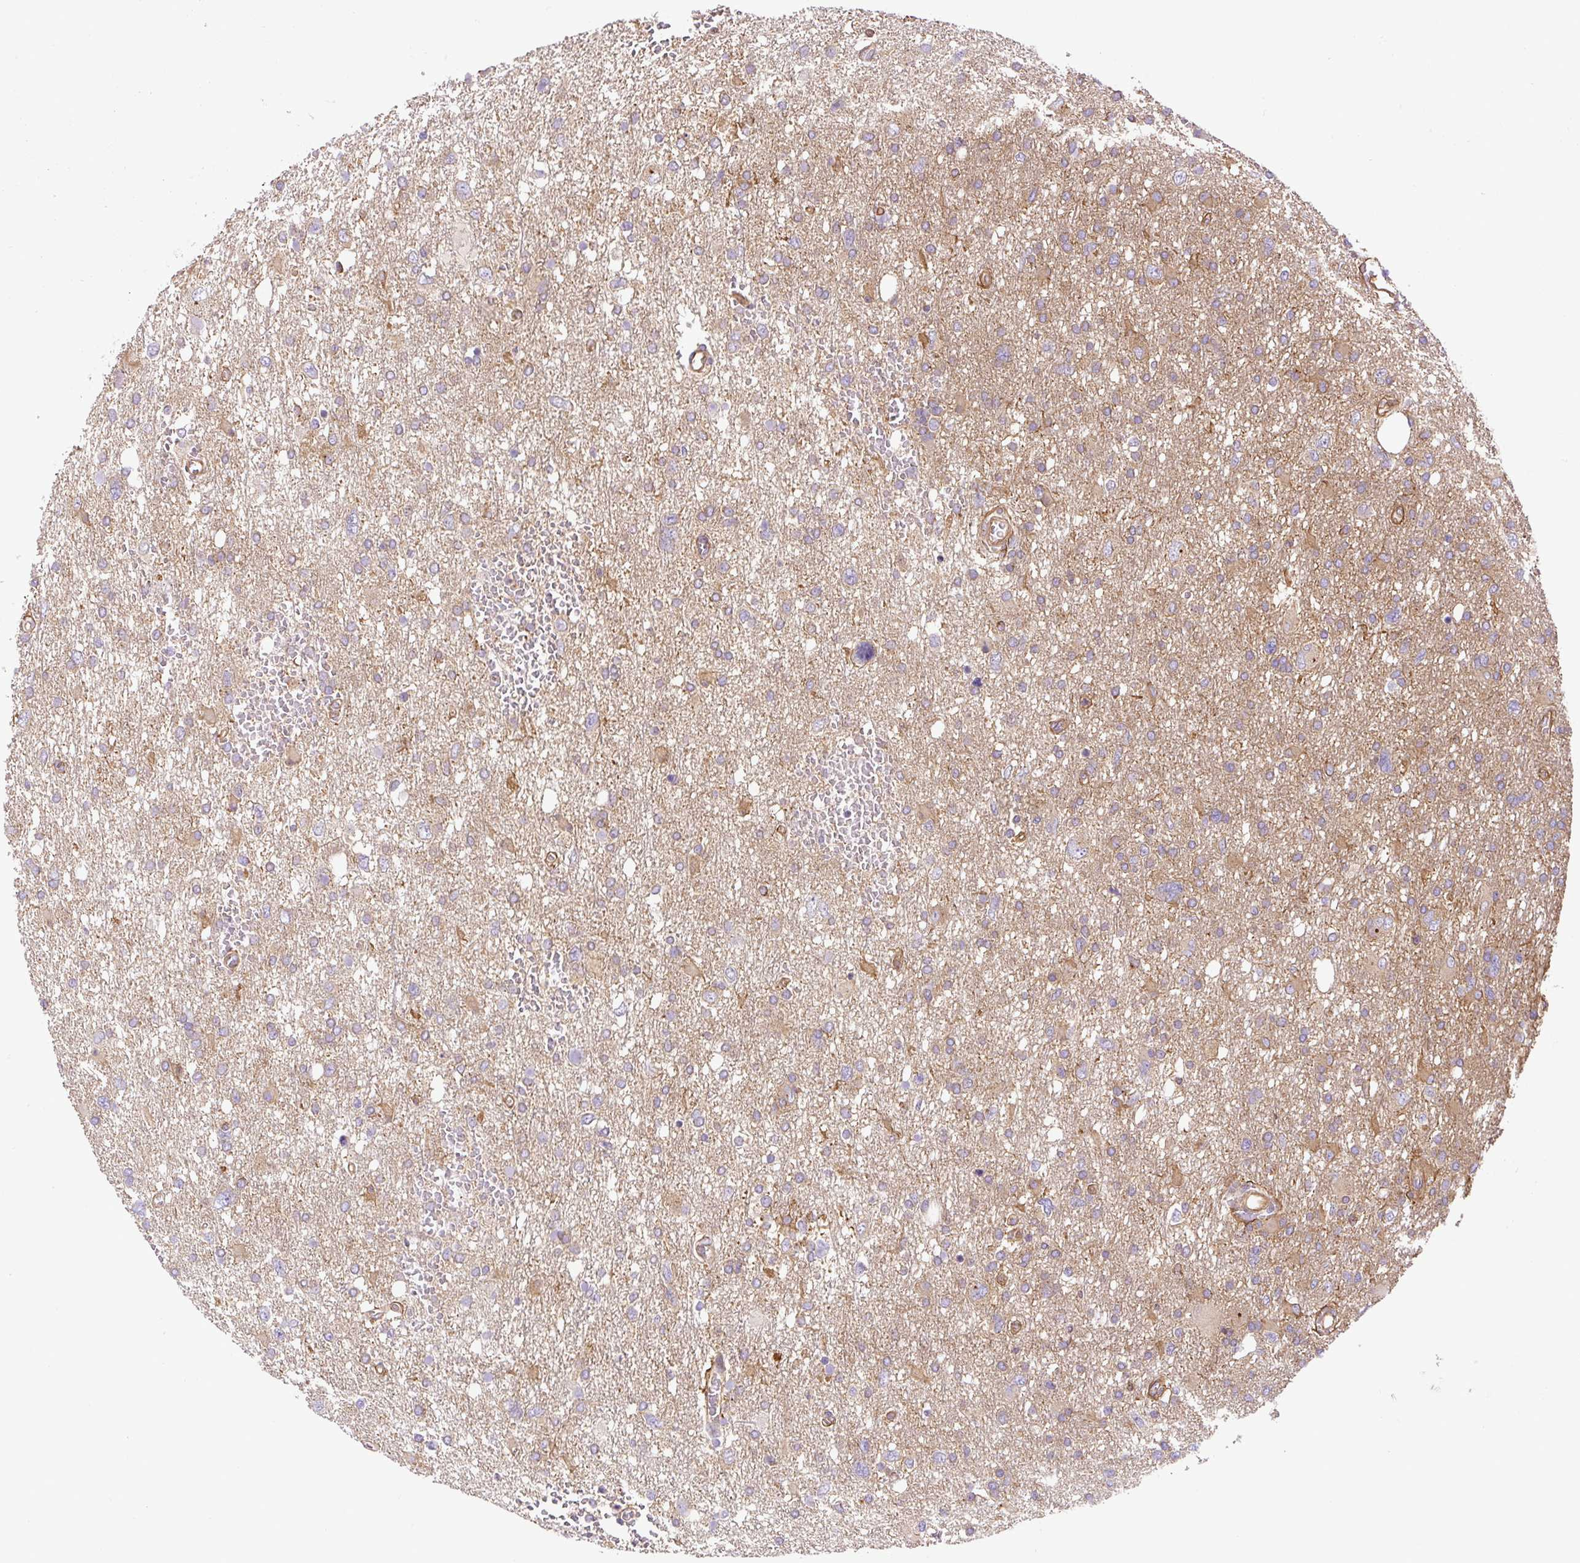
{"staining": {"intensity": "weak", "quantity": "25%-75%", "location": "cytoplasmic/membranous"}, "tissue": "glioma", "cell_type": "Tumor cells", "image_type": "cancer", "snomed": [{"axis": "morphology", "description": "Glioma, malignant, High grade"}, {"axis": "topography", "description": "Brain"}], "caption": "This histopathology image demonstrates immunohistochemistry (IHC) staining of human malignant glioma (high-grade), with low weak cytoplasmic/membranous staining in about 25%-75% of tumor cells.", "gene": "DCTN1", "patient": {"sex": "male", "age": 61}}